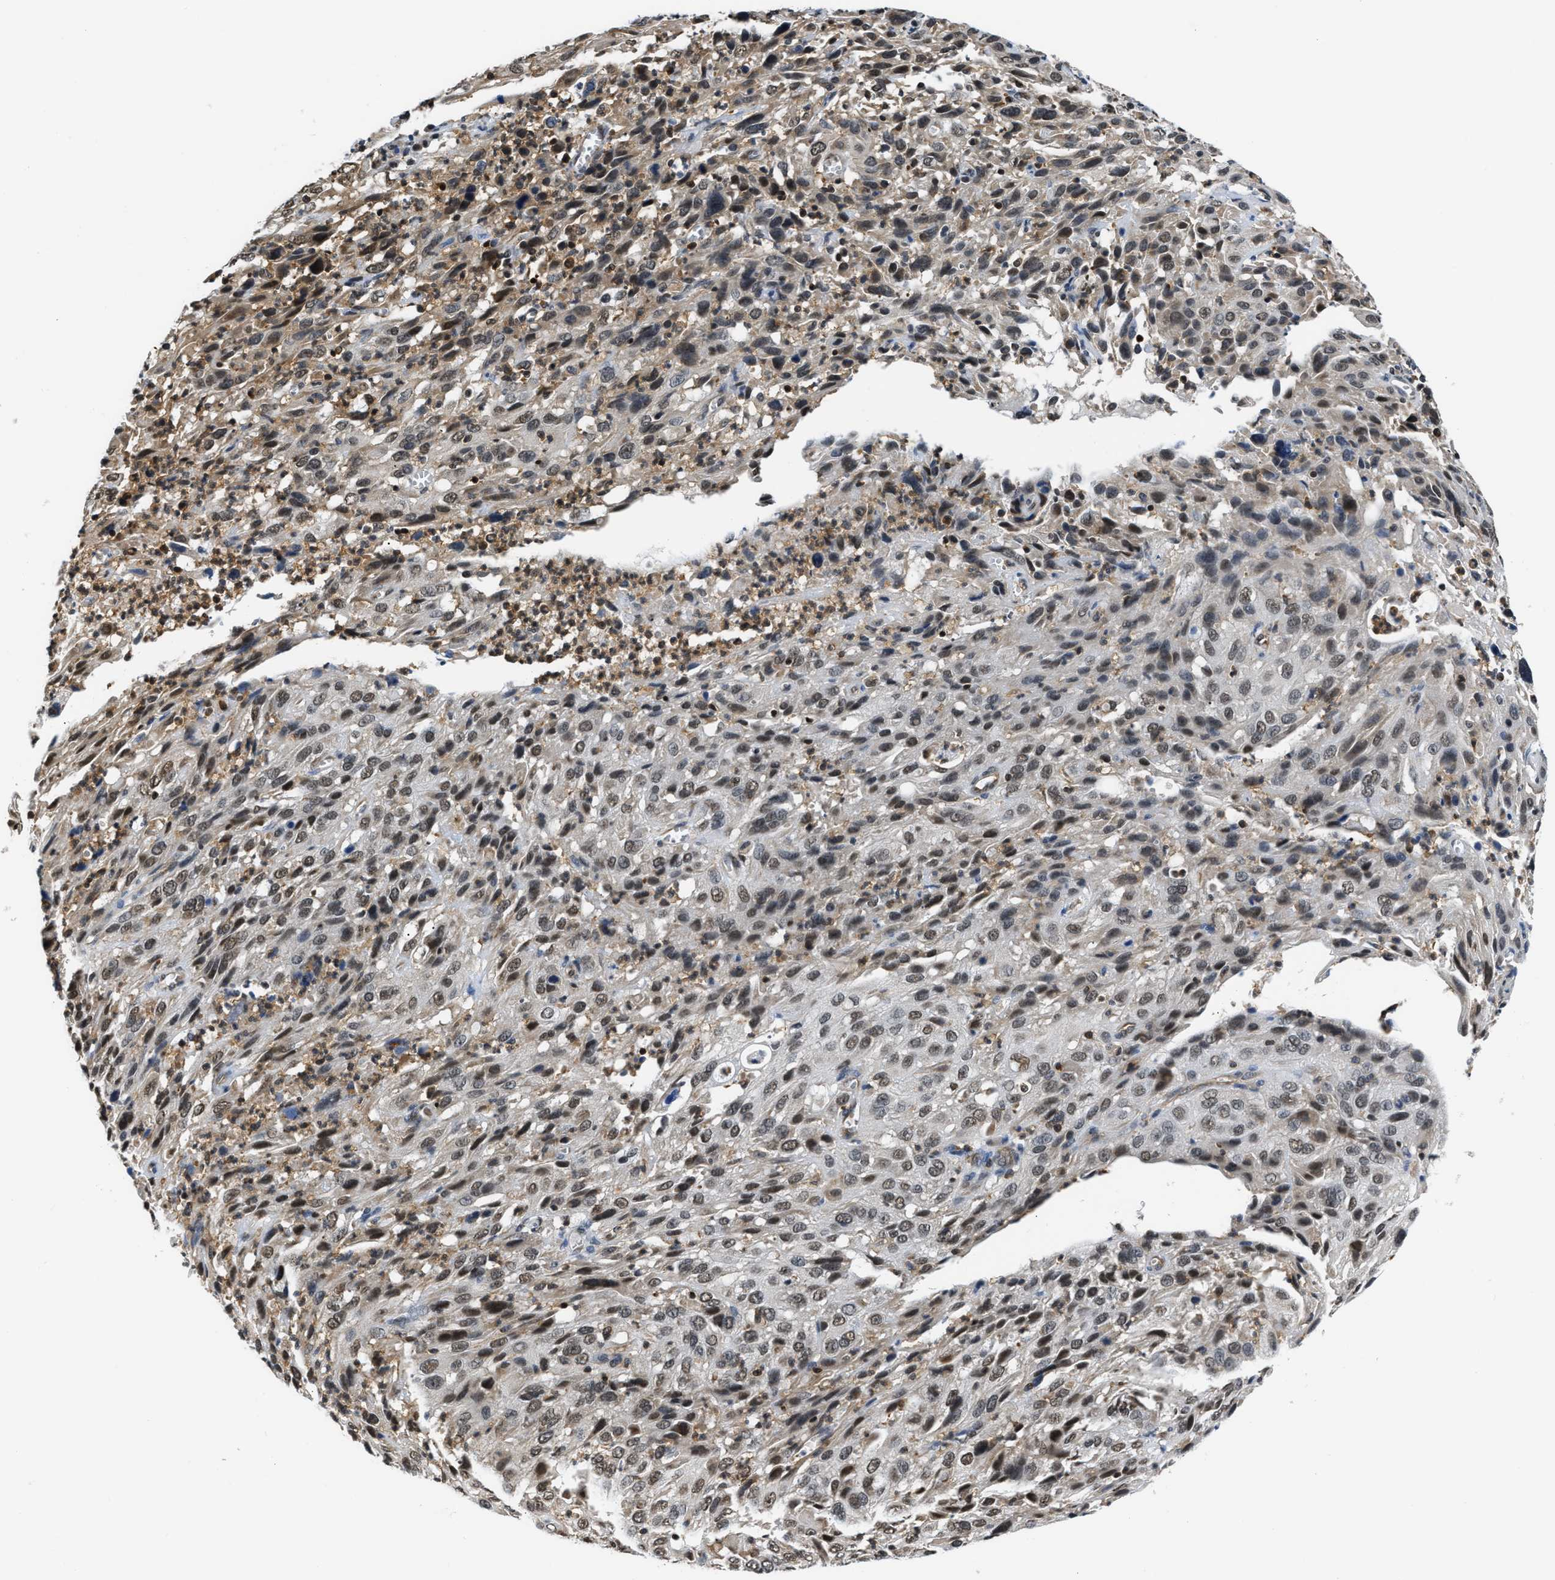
{"staining": {"intensity": "weak", "quantity": ">75%", "location": "nuclear"}, "tissue": "cervical cancer", "cell_type": "Tumor cells", "image_type": "cancer", "snomed": [{"axis": "morphology", "description": "Squamous cell carcinoma, NOS"}, {"axis": "topography", "description": "Cervix"}], "caption": "Immunohistochemistry (IHC) photomicrograph of cervical cancer (squamous cell carcinoma) stained for a protein (brown), which demonstrates low levels of weak nuclear staining in approximately >75% of tumor cells.", "gene": "STK10", "patient": {"sex": "female", "age": 32}}